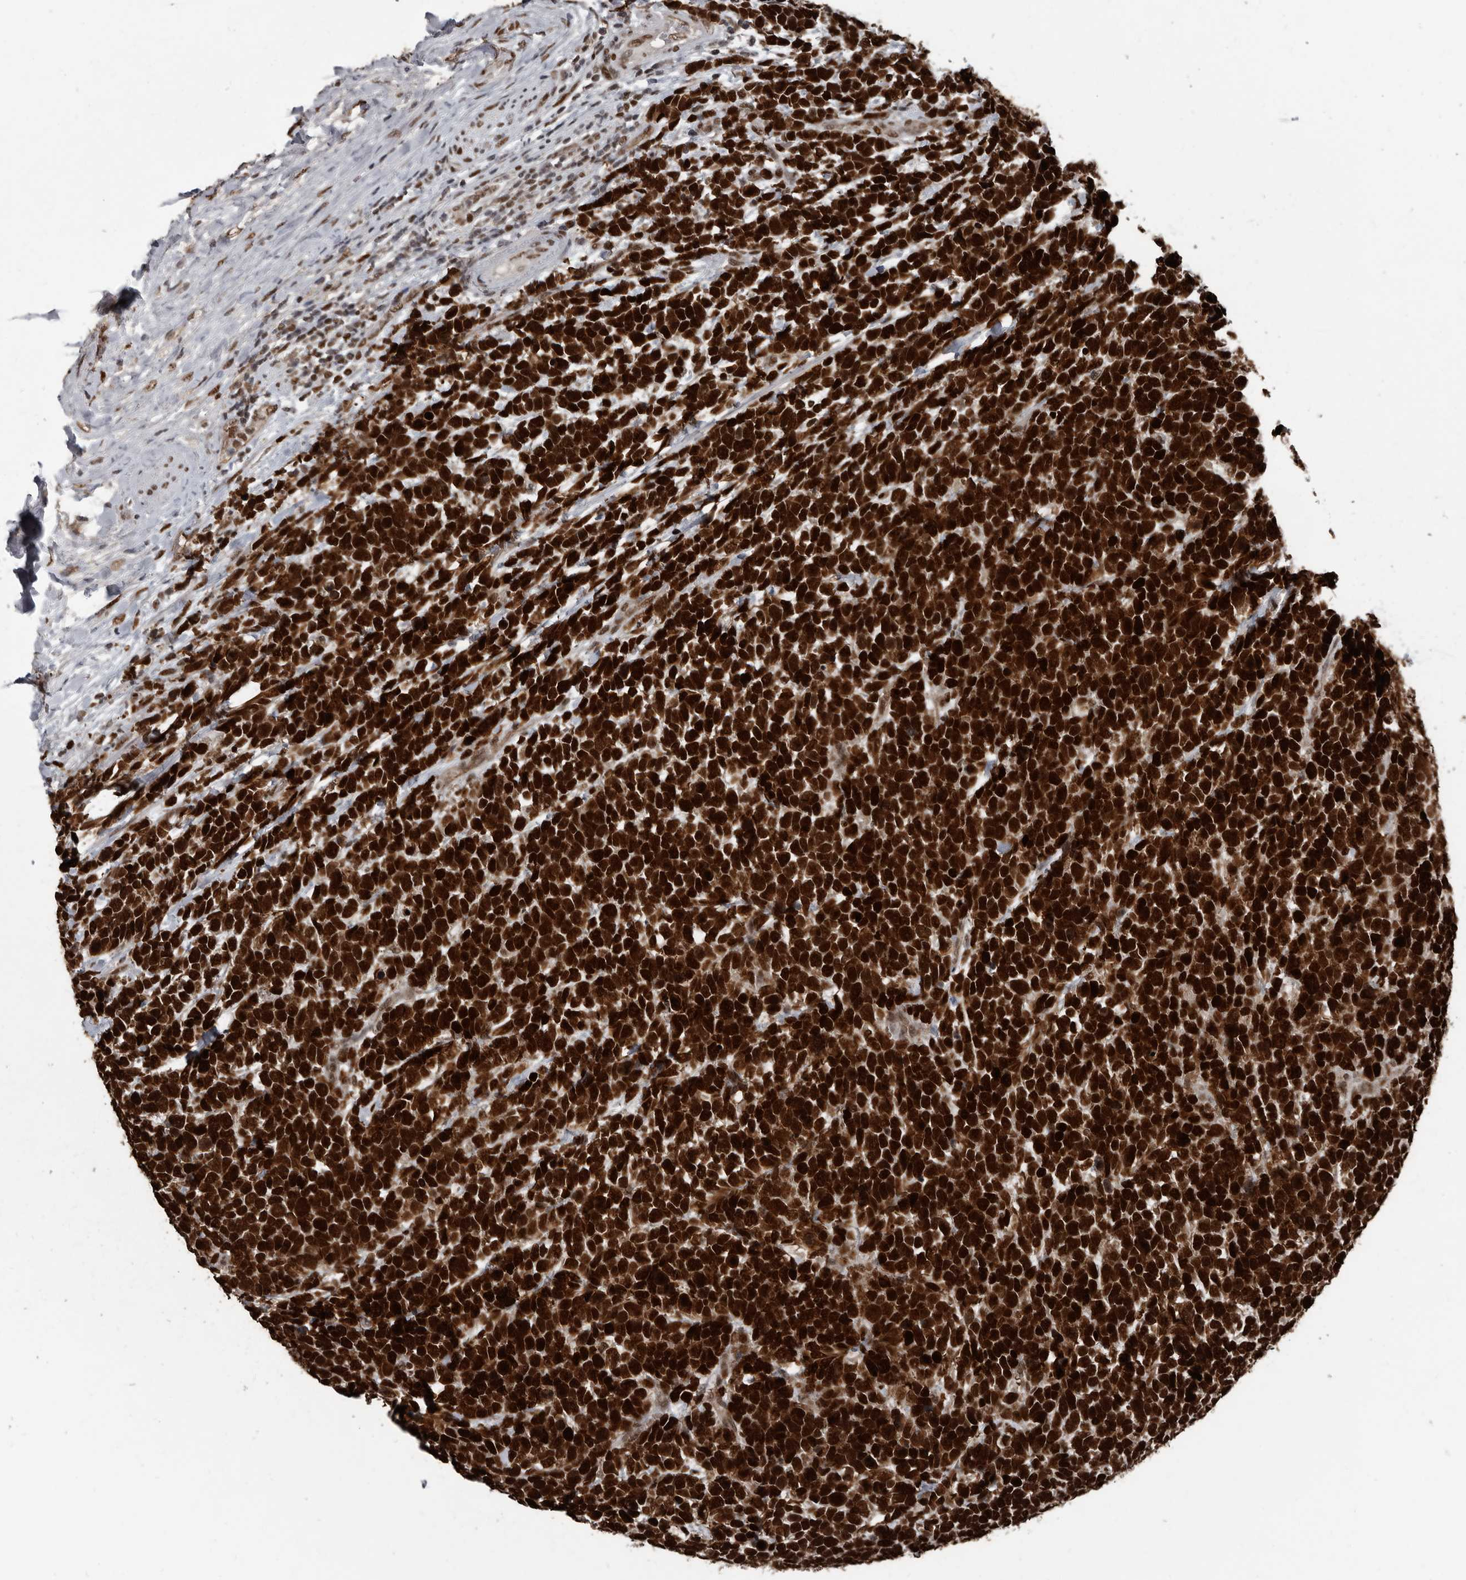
{"staining": {"intensity": "strong", "quantity": ">75%", "location": "nuclear"}, "tissue": "urothelial cancer", "cell_type": "Tumor cells", "image_type": "cancer", "snomed": [{"axis": "morphology", "description": "Urothelial carcinoma, High grade"}, {"axis": "topography", "description": "Urinary bladder"}], "caption": "Brown immunohistochemical staining in urothelial carcinoma (high-grade) demonstrates strong nuclear positivity in about >75% of tumor cells.", "gene": "CHD1L", "patient": {"sex": "female", "age": 82}}